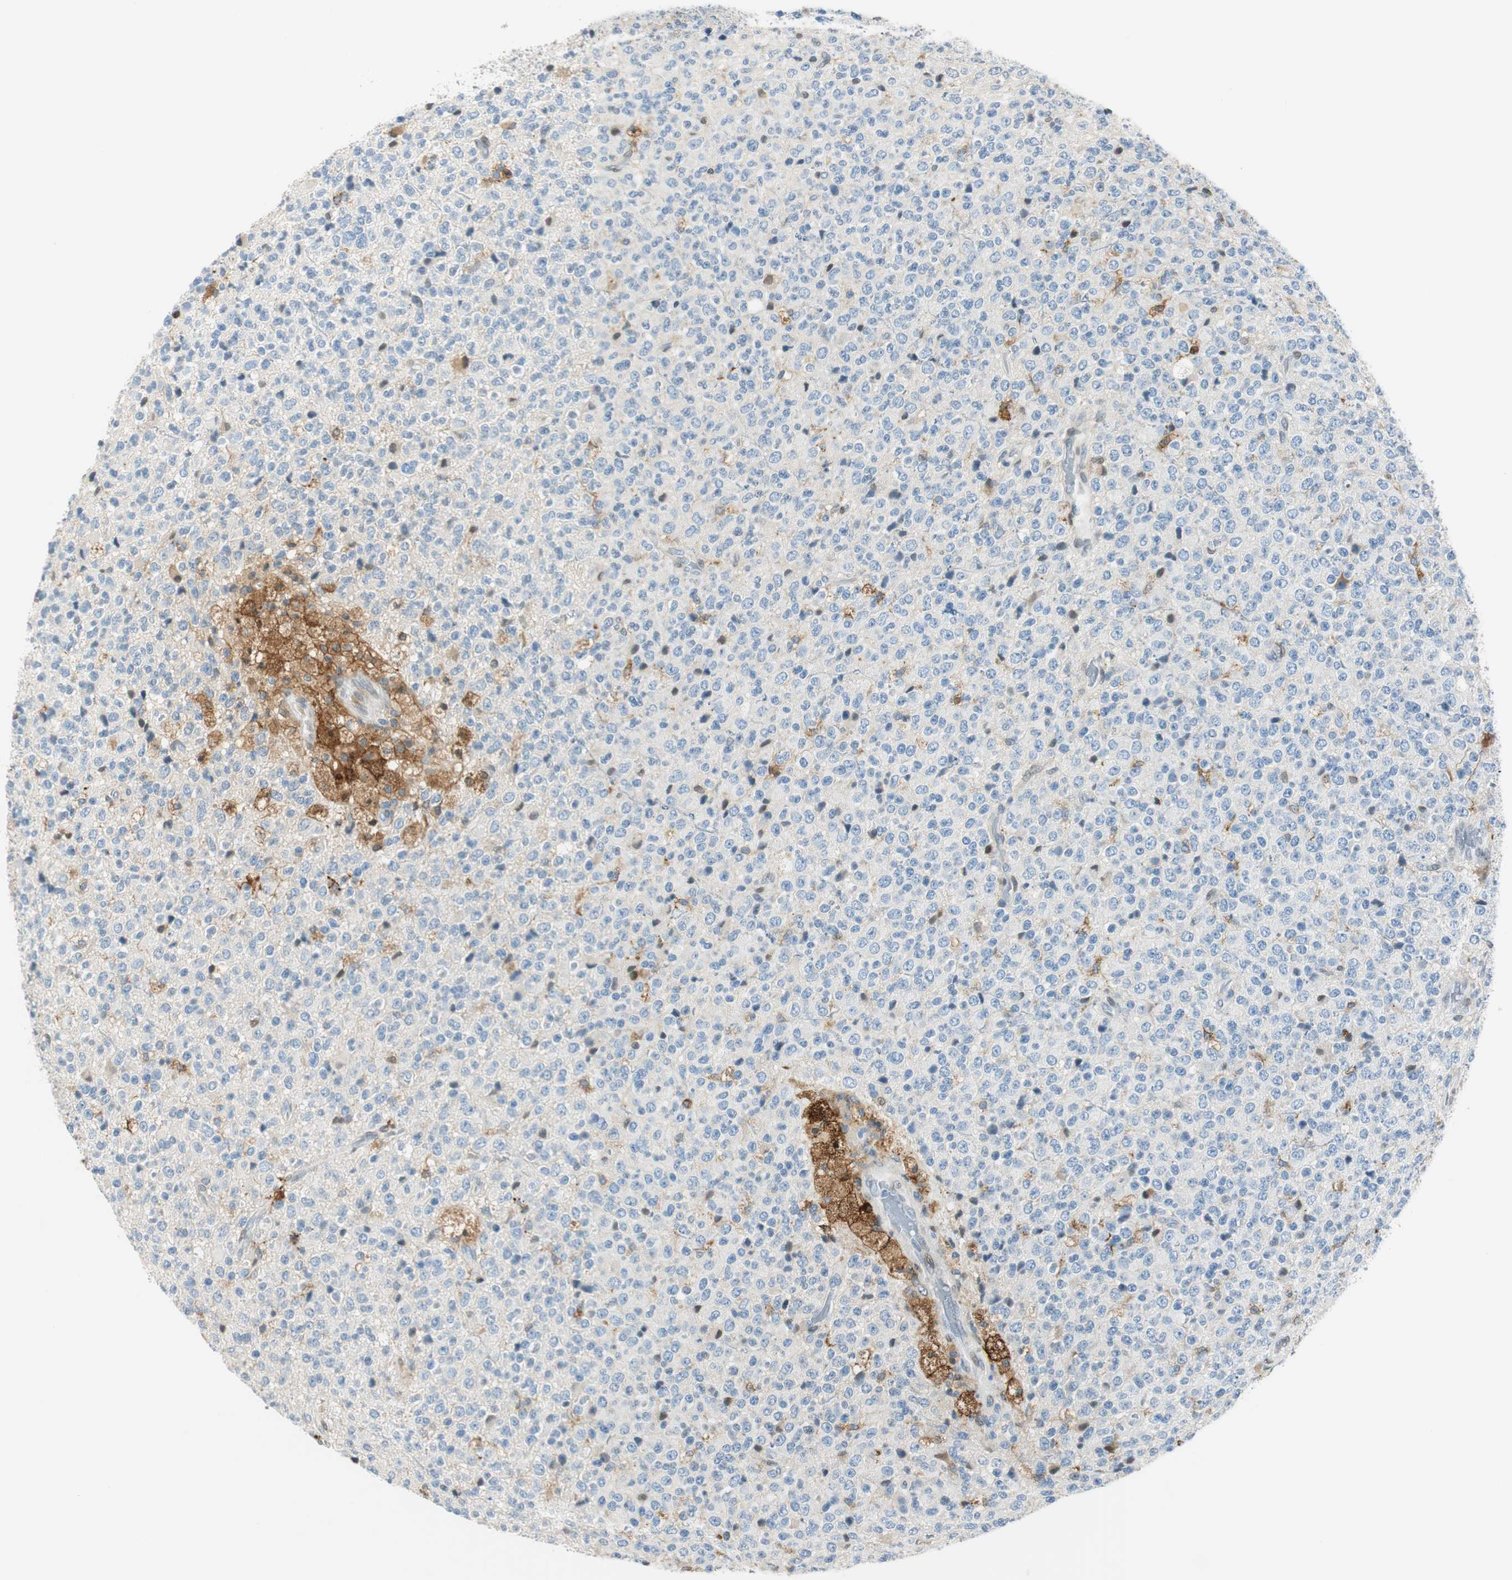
{"staining": {"intensity": "moderate", "quantity": "<25%", "location": "cytoplasmic/membranous"}, "tissue": "glioma", "cell_type": "Tumor cells", "image_type": "cancer", "snomed": [{"axis": "morphology", "description": "Glioma, malignant, High grade"}, {"axis": "topography", "description": "pancreas cauda"}], "caption": "Glioma stained with IHC exhibits moderate cytoplasmic/membranous expression in about <25% of tumor cells. The protein is shown in brown color, while the nuclei are stained blue.", "gene": "TMEM260", "patient": {"sex": "male", "age": 60}}